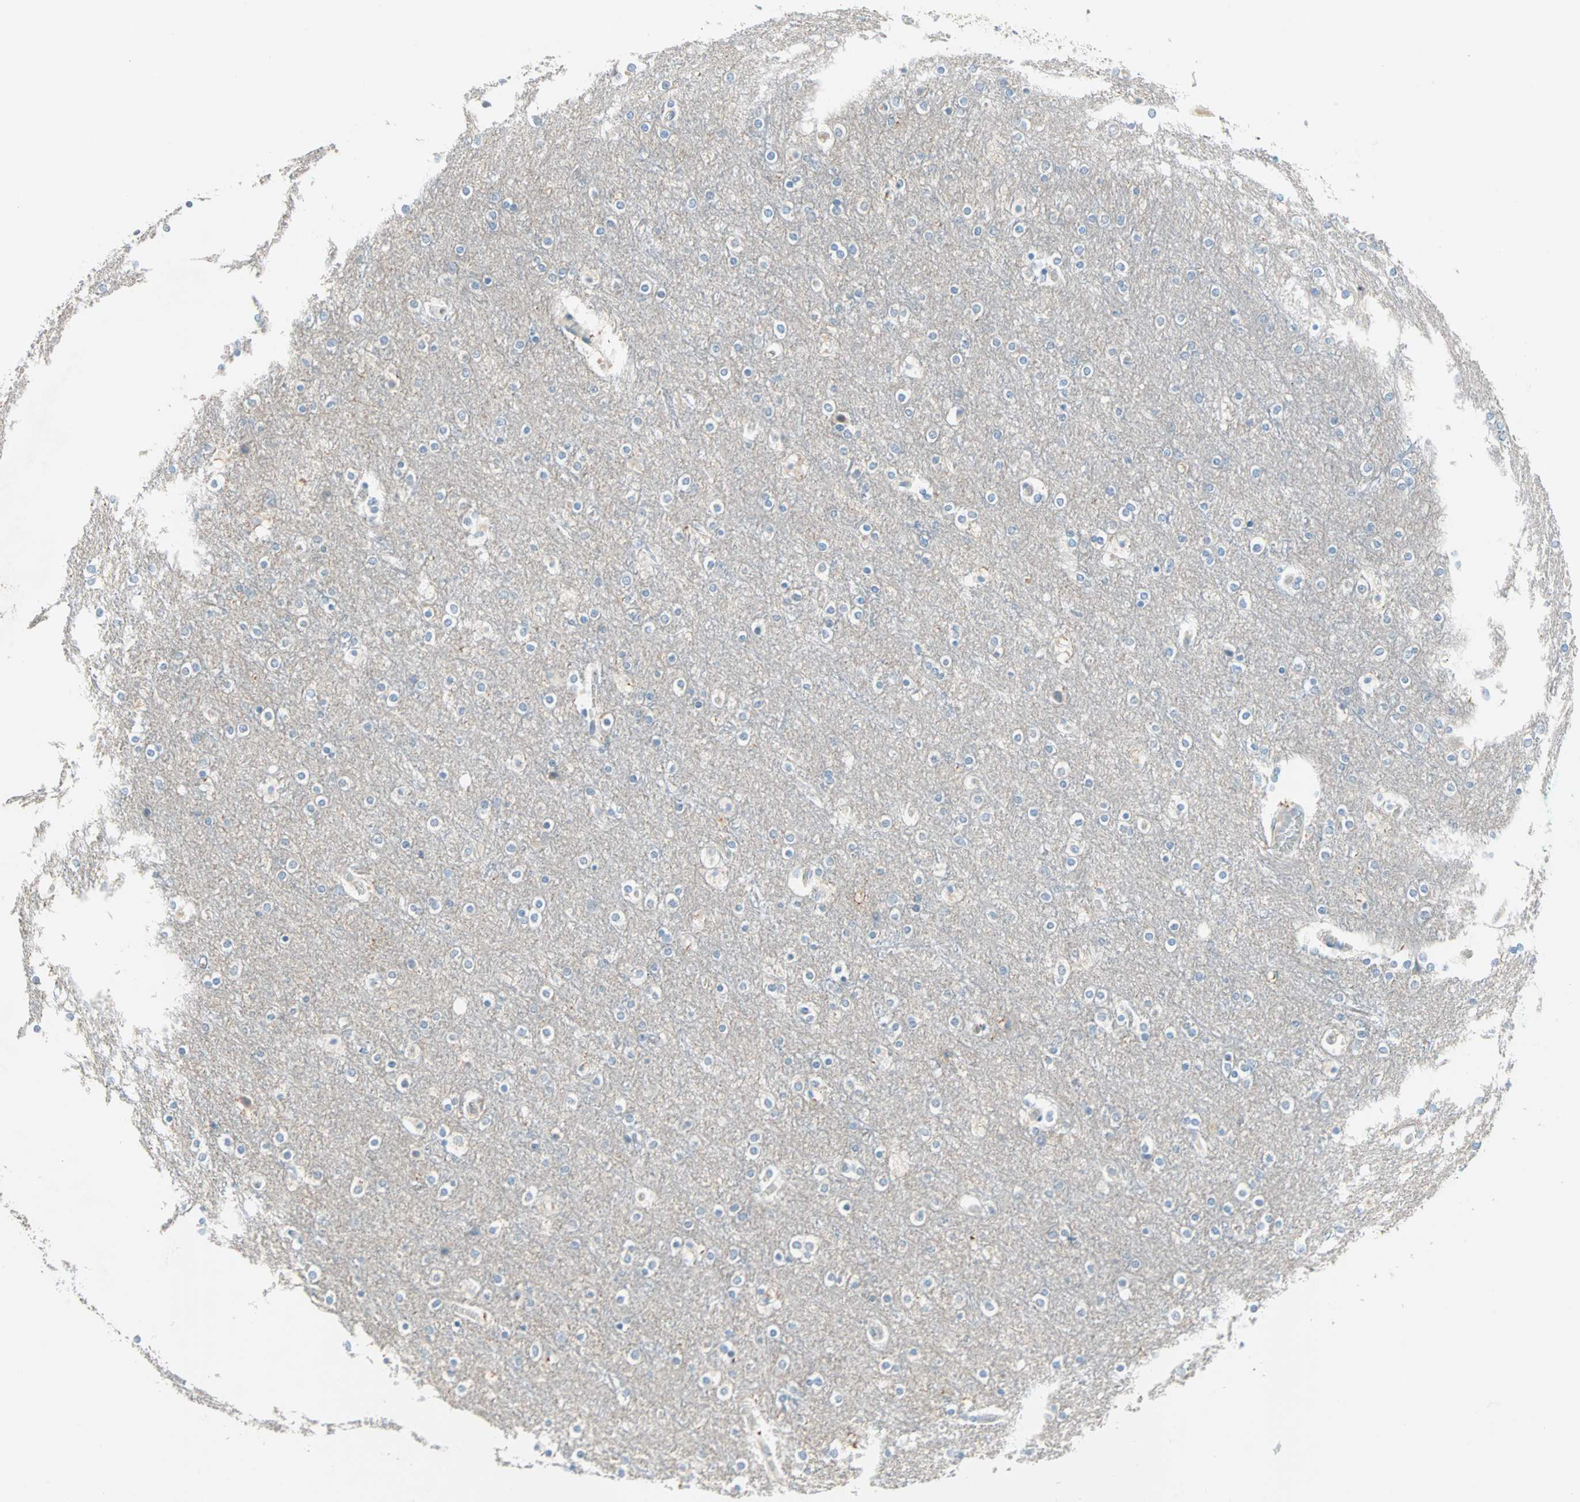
{"staining": {"intensity": "negative", "quantity": "none", "location": "none"}, "tissue": "cerebral cortex", "cell_type": "Endothelial cells", "image_type": "normal", "snomed": [{"axis": "morphology", "description": "Normal tissue, NOS"}, {"axis": "topography", "description": "Cerebral cortex"}], "caption": "Immunohistochemistry micrograph of benign human cerebral cortex stained for a protein (brown), which exhibits no expression in endothelial cells.", "gene": "SULT1C2", "patient": {"sex": "female", "age": 54}}